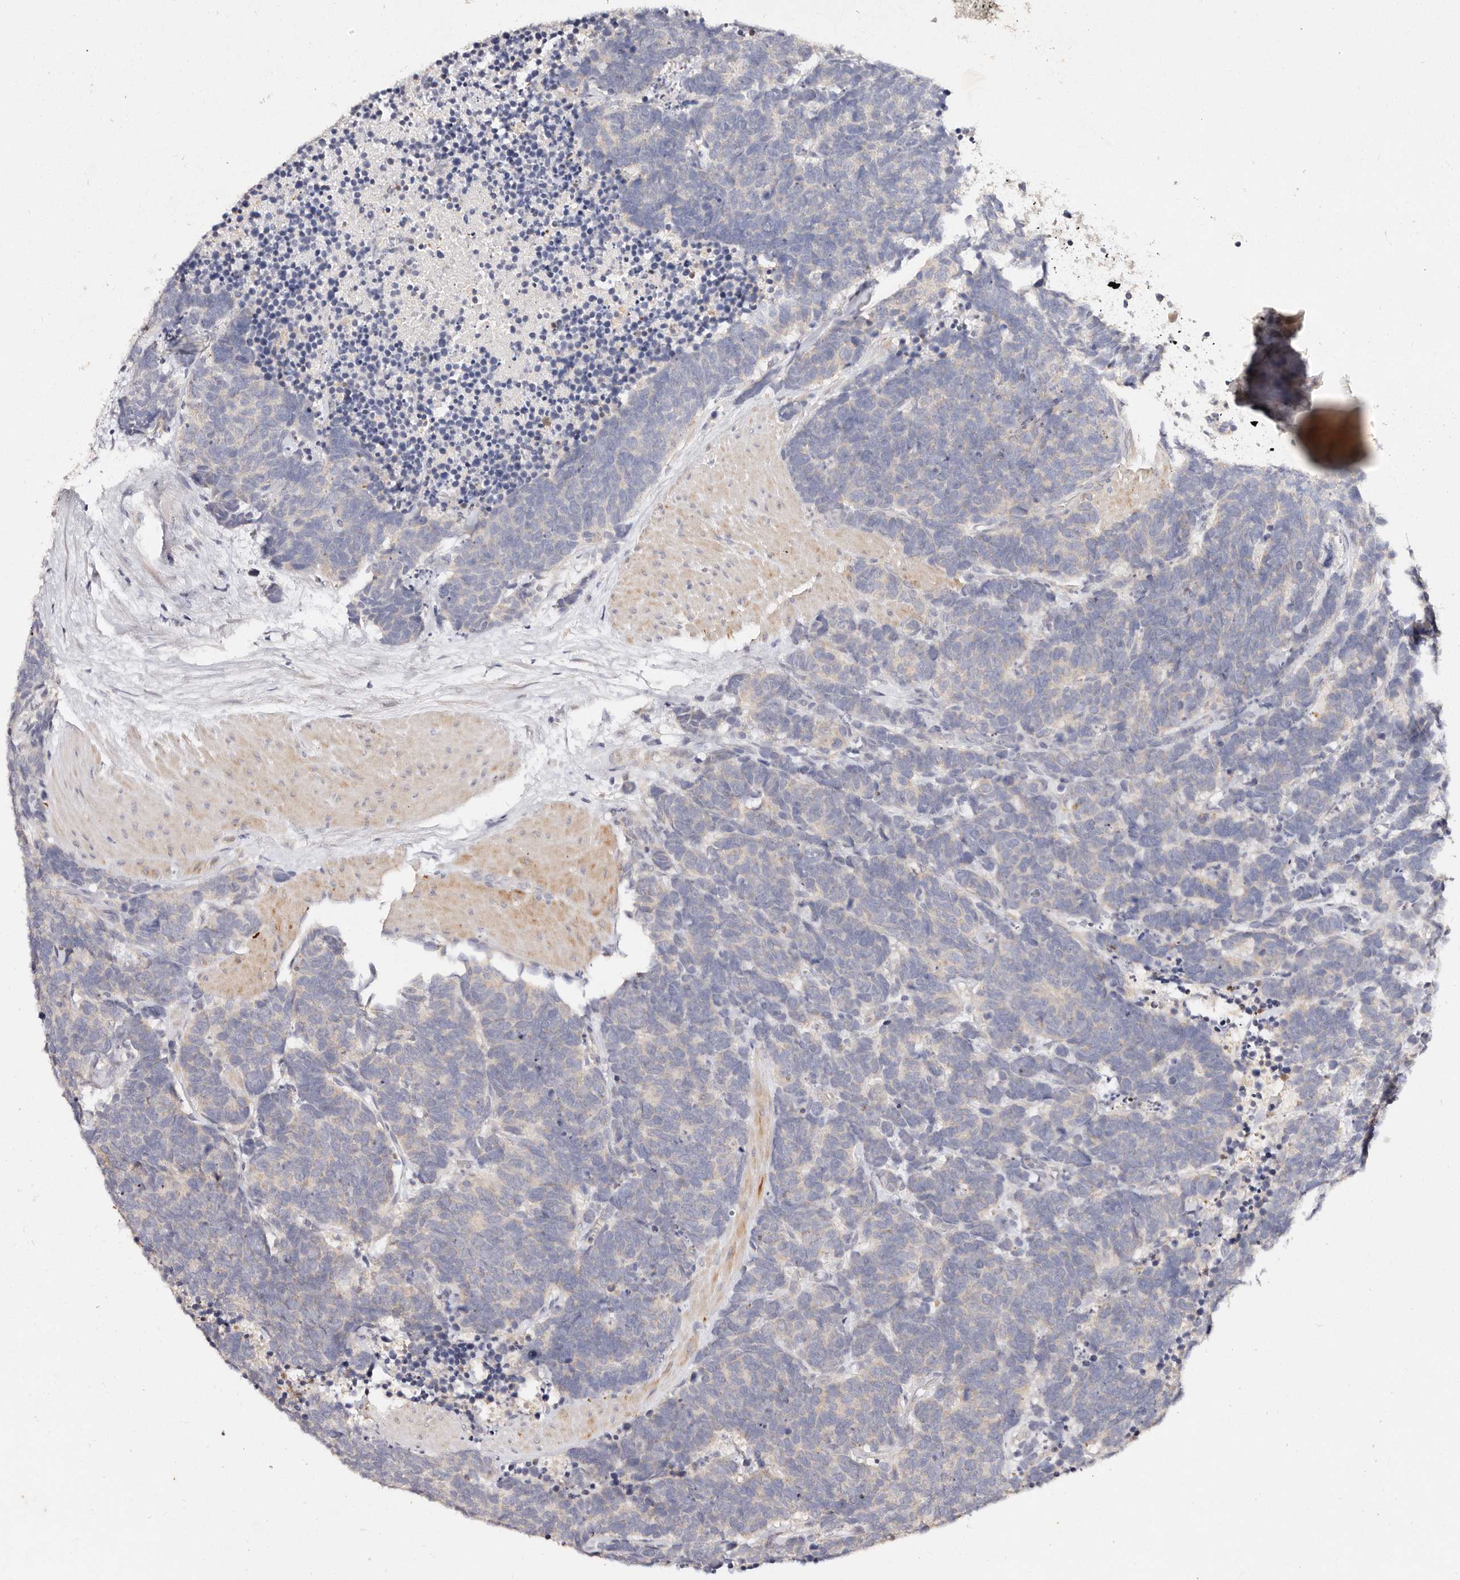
{"staining": {"intensity": "negative", "quantity": "none", "location": "none"}, "tissue": "carcinoid", "cell_type": "Tumor cells", "image_type": "cancer", "snomed": [{"axis": "morphology", "description": "Carcinoma, NOS"}, {"axis": "morphology", "description": "Carcinoid, malignant, NOS"}, {"axis": "topography", "description": "Urinary bladder"}], "caption": "Immunohistochemistry (IHC) histopathology image of human malignant carcinoid stained for a protein (brown), which exhibits no expression in tumor cells.", "gene": "VIPAS39", "patient": {"sex": "male", "age": 57}}